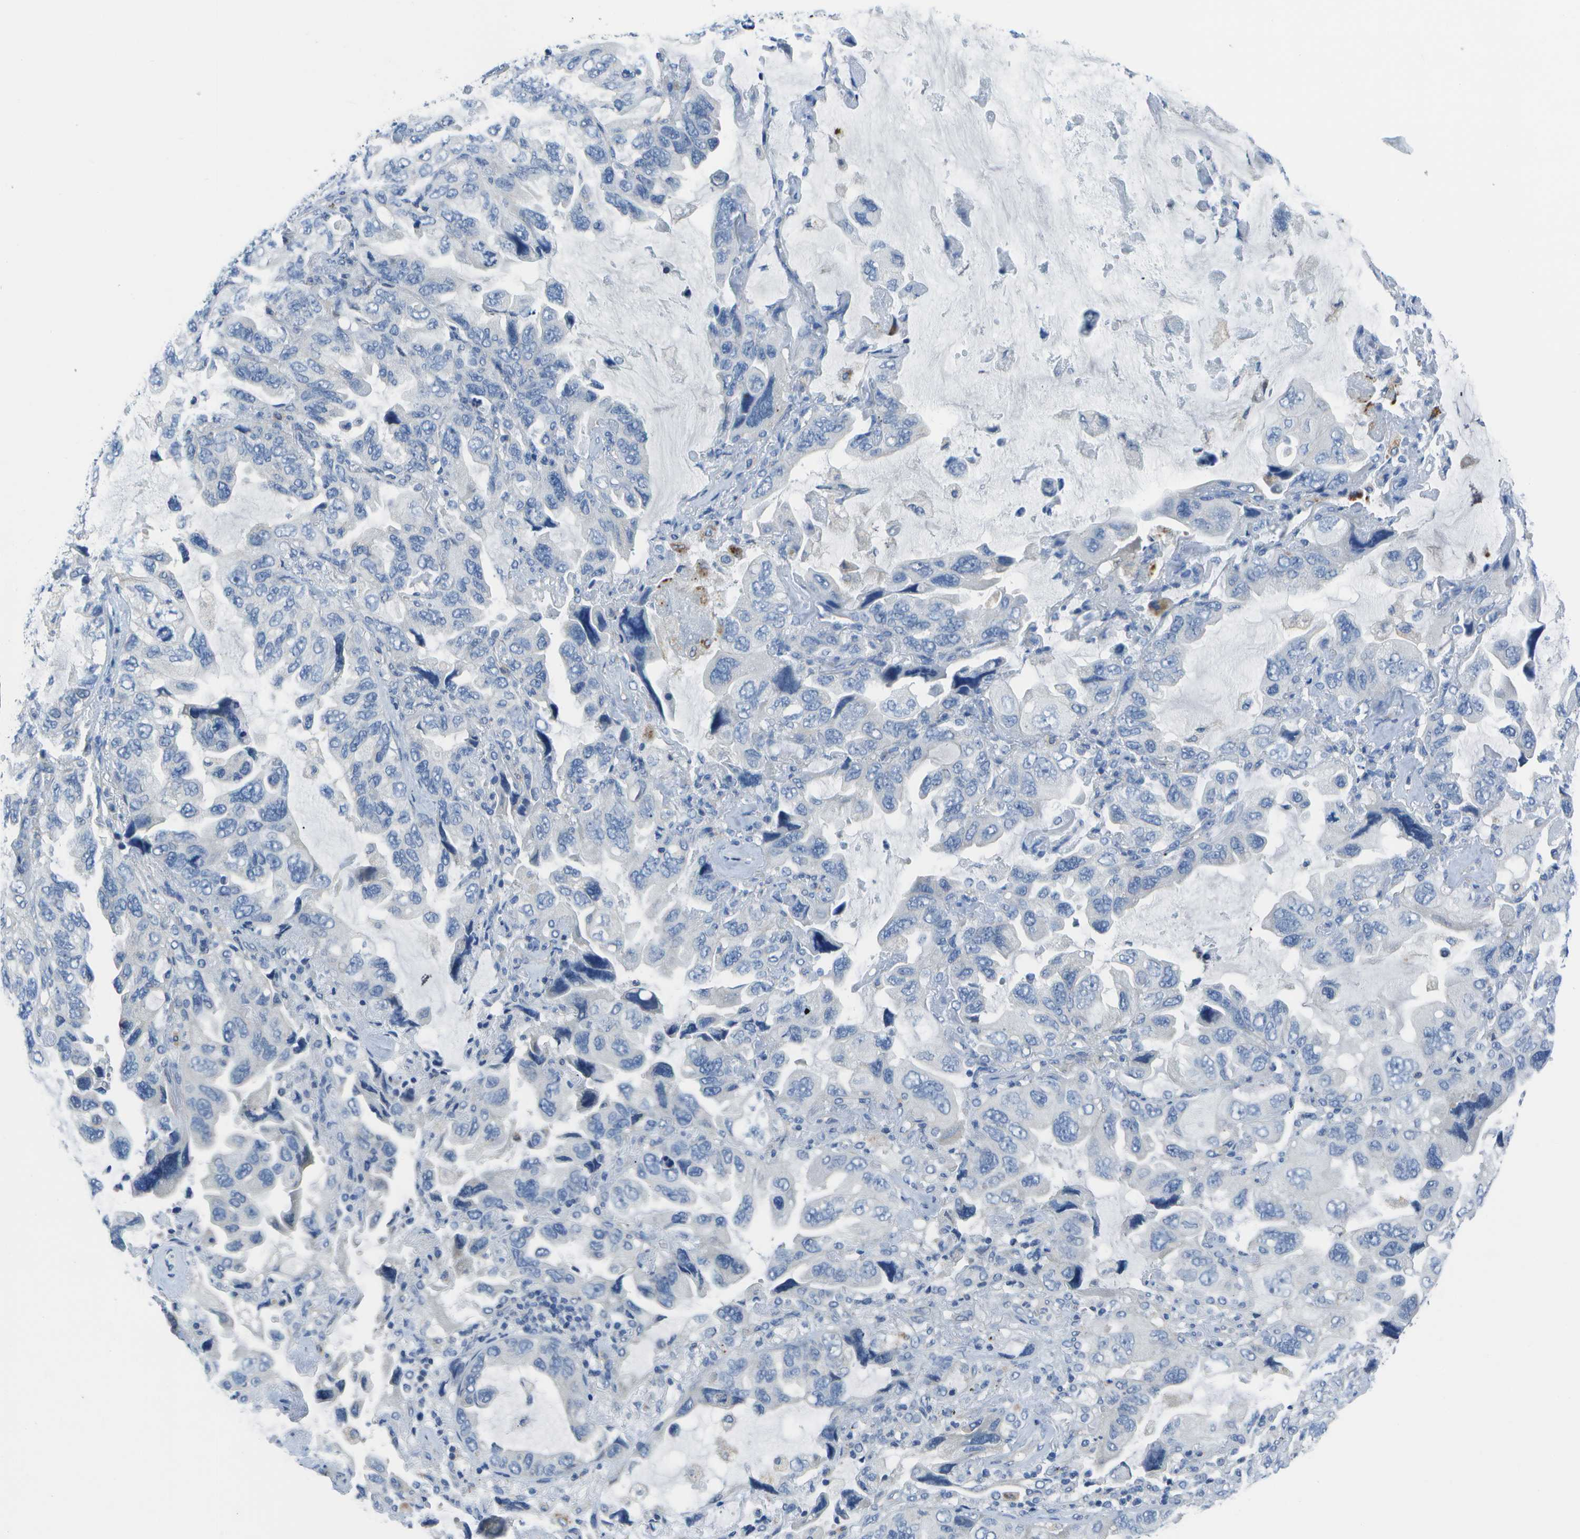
{"staining": {"intensity": "negative", "quantity": "none", "location": "none"}, "tissue": "lung cancer", "cell_type": "Tumor cells", "image_type": "cancer", "snomed": [{"axis": "morphology", "description": "Squamous cell carcinoma, NOS"}, {"axis": "topography", "description": "Lung"}], "caption": "The micrograph demonstrates no significant expression in tumor cells of squamous cell carcinoma (lung). (DAB (3,3'-diaminobenzidine) immunohistochemistry (IHC) visualized using brightfield microscopy, high magnification).", "gene": "DCT", "patient": {"sex": "female", "age": 73}}